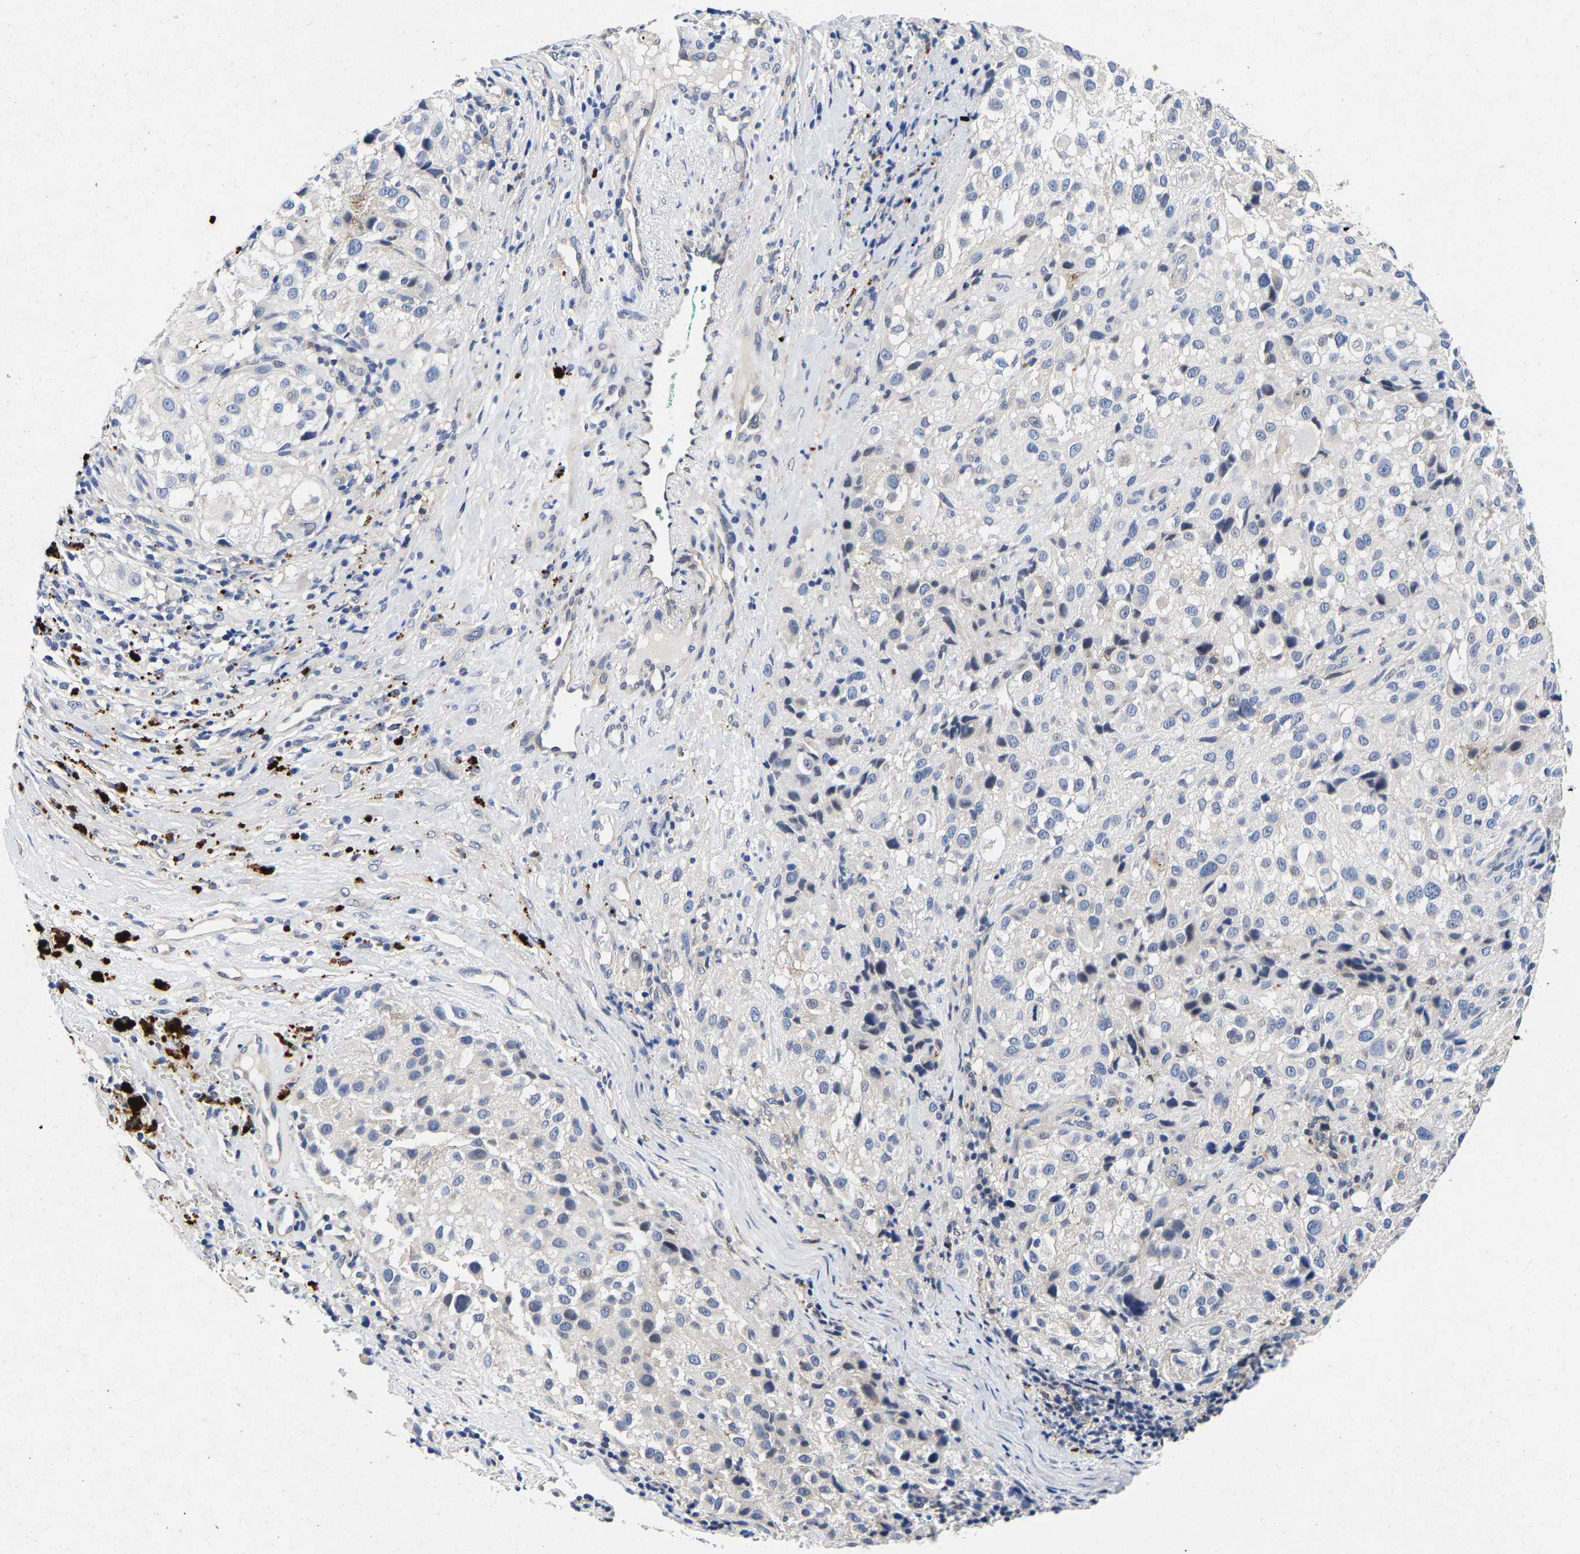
{"staining": {"intensity": "negative", "quantity": "none", "location": "none"}, "tissue": "melanoma", "cell_type": "Tumor cells", "image_type": "cancer", "snomed": [{"axis": "morphology", "description": "Necrosis, NOS"}, {"axis": "morphology", "description": "Malignant melanoma, NOS"}, {"axis": "topography", "description": "Skin"}], "caption": "Immunohistochemistry photomicrograph of melanoma stained for a protein (brown), which exhibits no positivity in tumor cells. (DAB IHC, high magnification).", "gene": "CCDC6", "patient": {"sex": "female", "age": 87}}